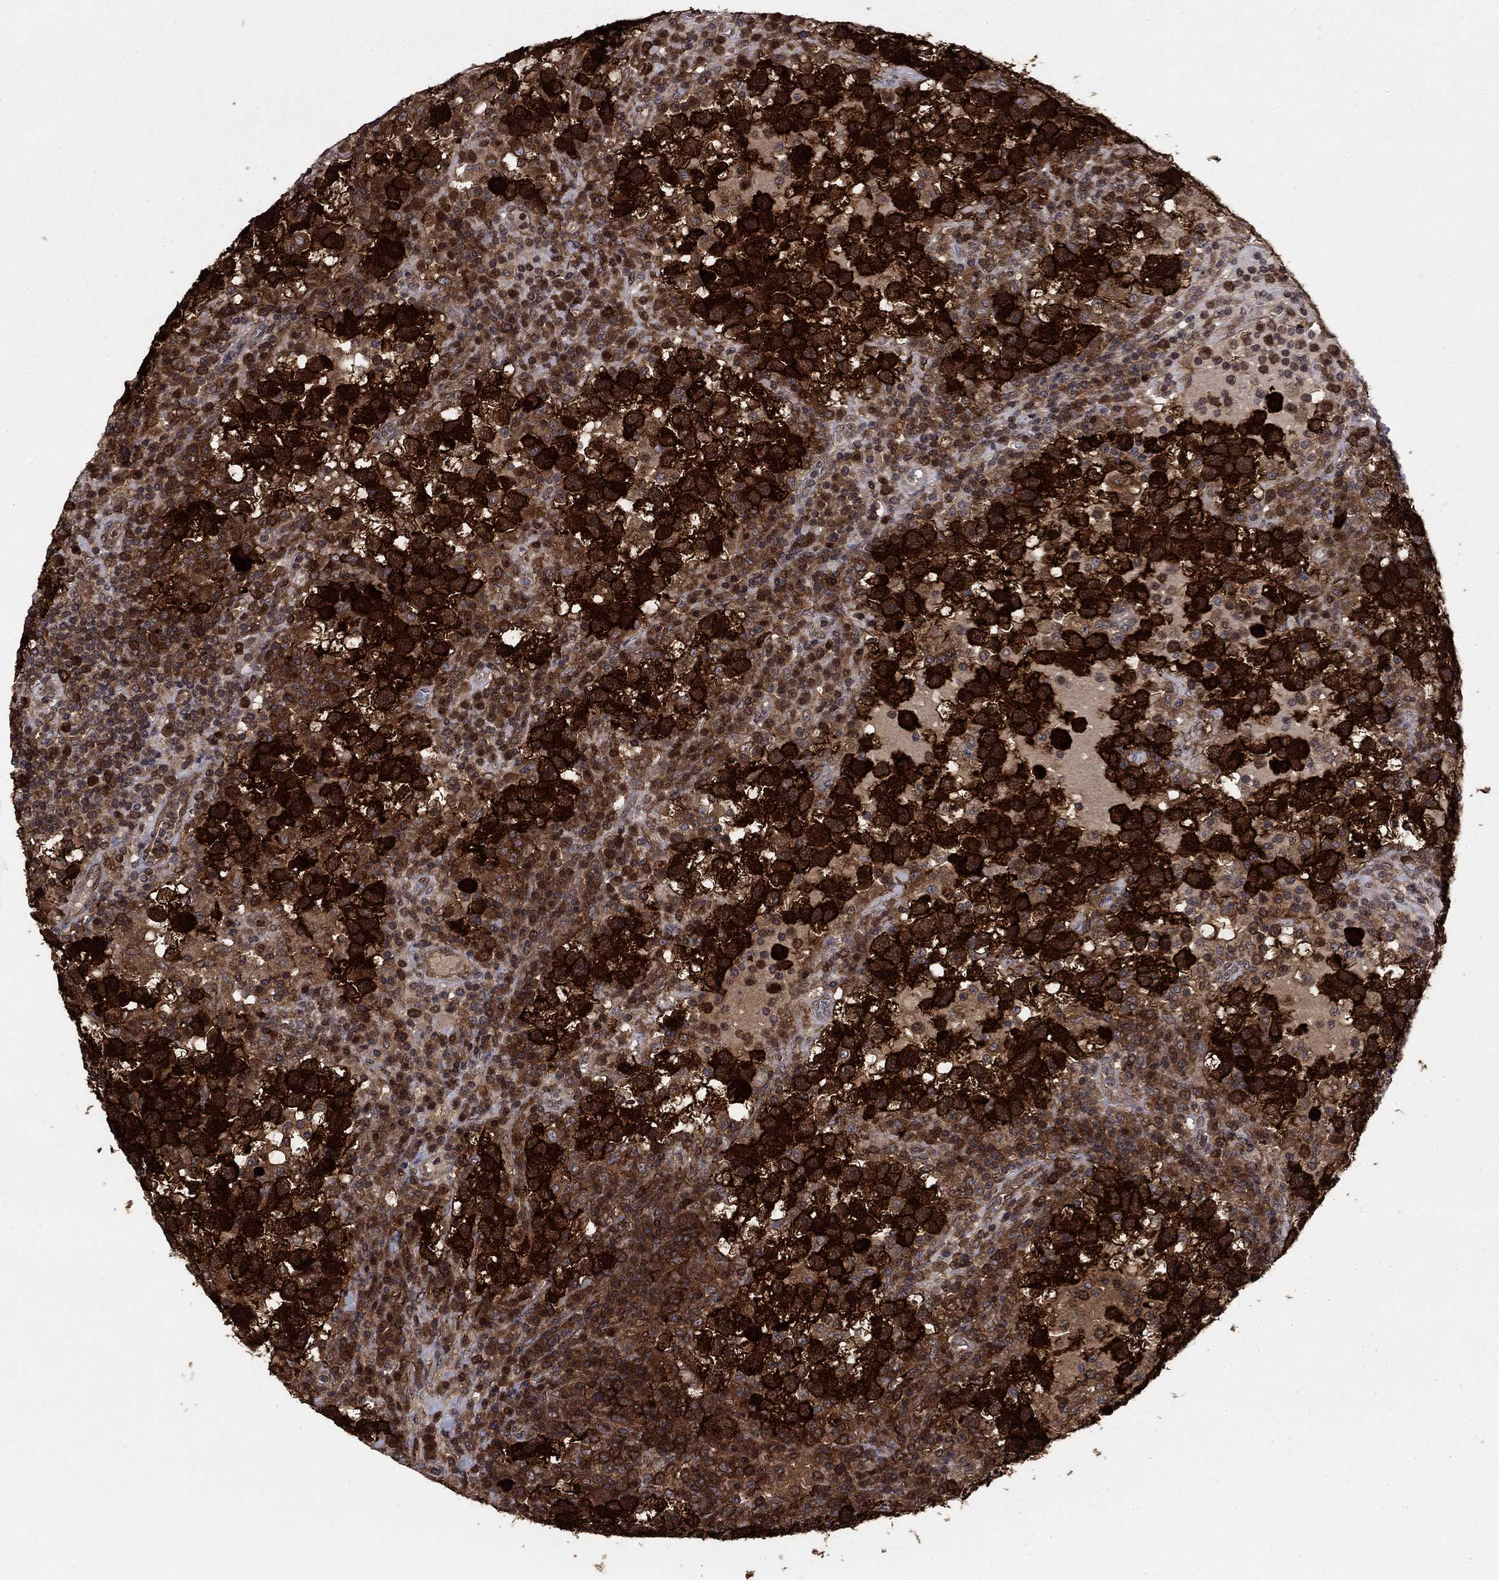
{"staining": {"intensity": "strong", "quantity": ">75%", "location": "cytoplasmic/membranous"}, "tissue": "testis cancer", "cell_type": "Tumor cells", "image_type": "cancer", "snomed": [{"axis": "morphology", "description": "Seminoma, NOS"}, {"axis": "topography", "description": "Testis"}], "caption": "High-magnification brightfield microscopy of testis cancer stained with DAB (3,3'-diaminobenzidine) (brown) and counterstained with hematoxylin (blue). tumor cells exhibit strong cytoplasmic/membranous positivity is appreciated in approximately>75% of cells.", "gene": "FKBP4", "patient": {"sex": "male", "age": 47}}